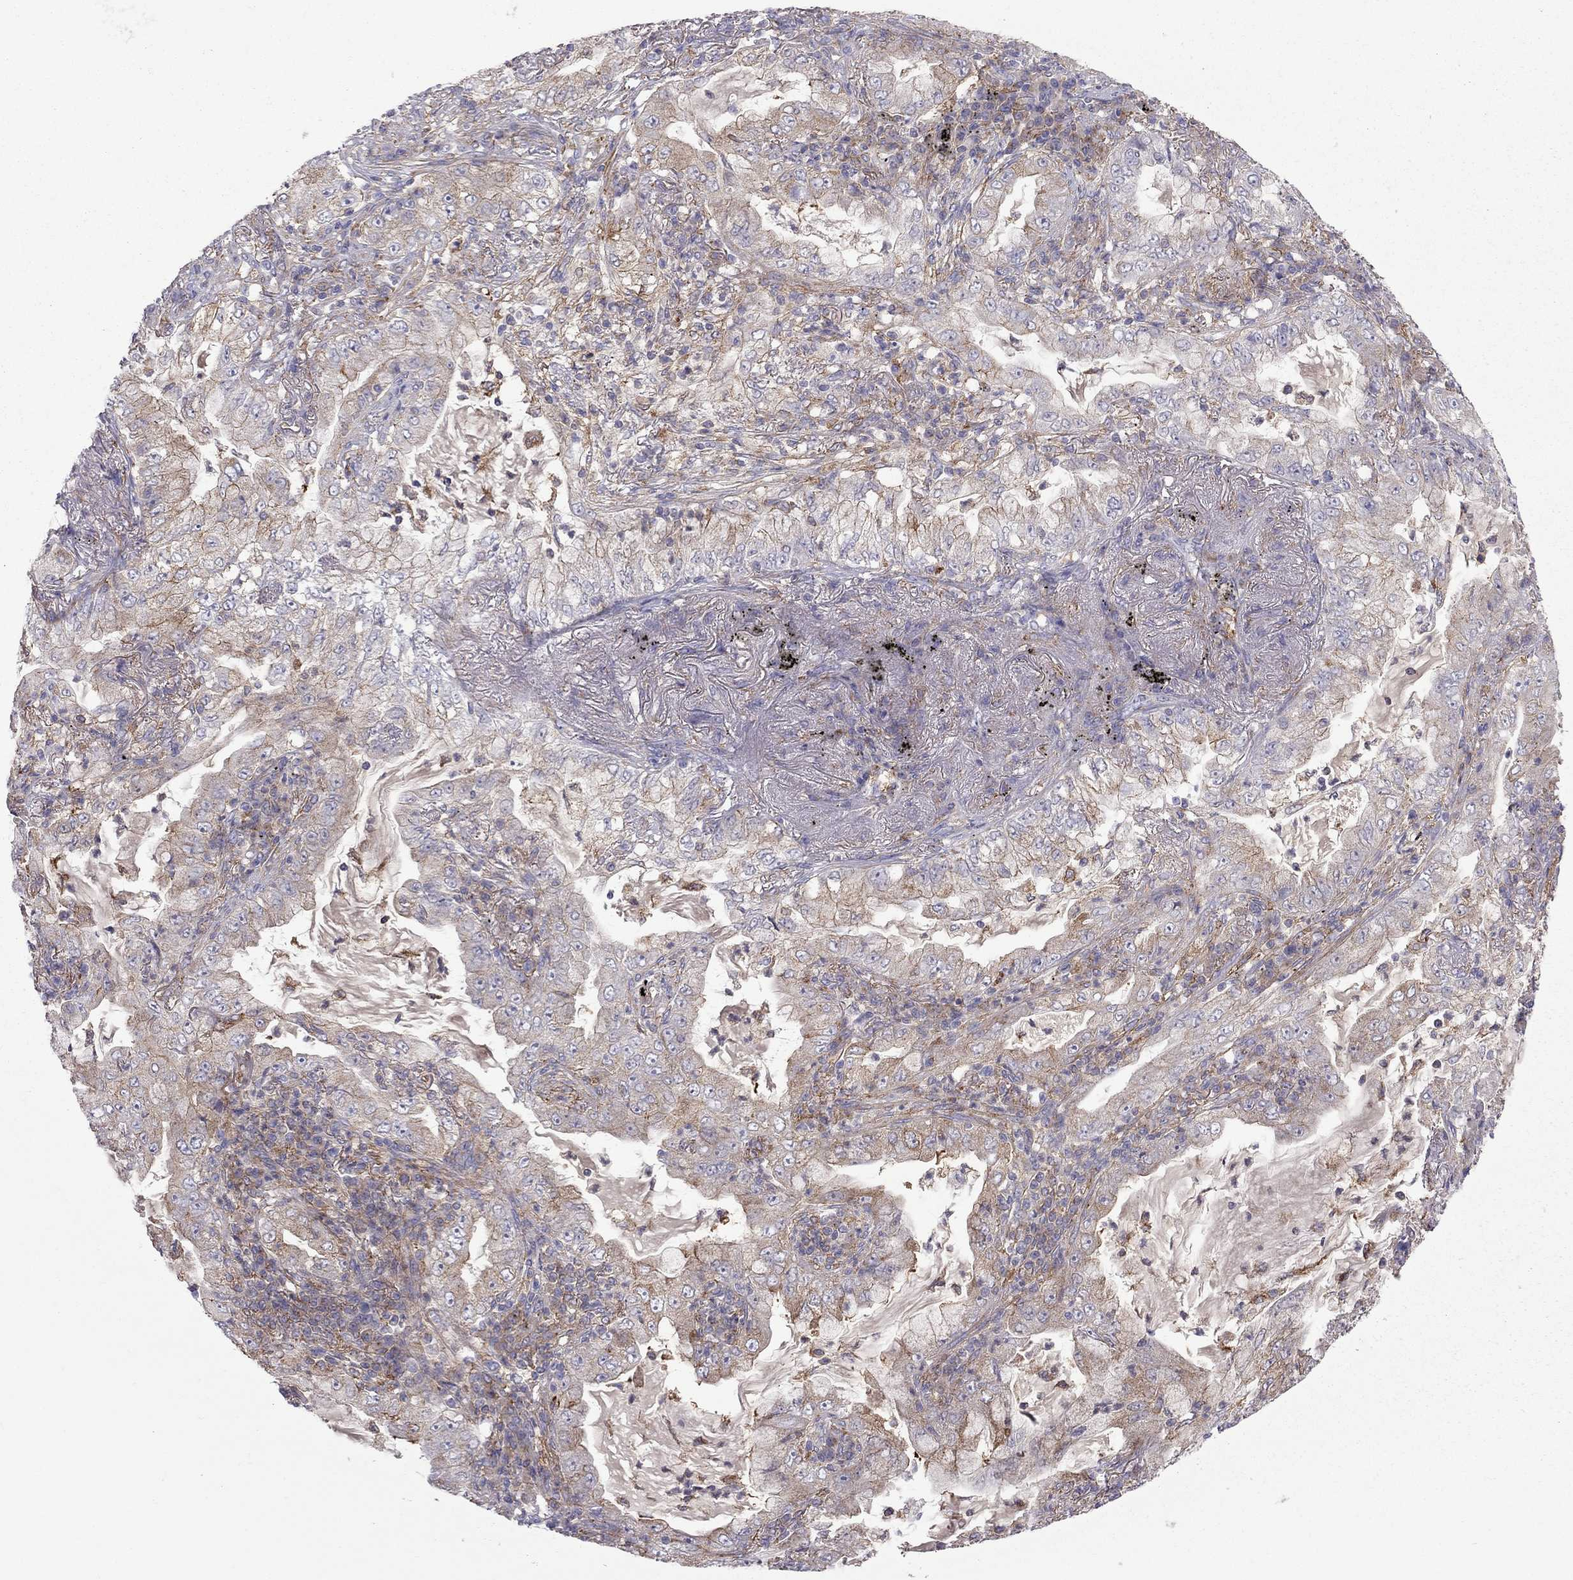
{"staining": {"intensity": "moderate", "quantity": ">75%", "location": "cytoplasmic/membranous"}, "tissue": "lung cancer", "cell_type": "Tumor cells", "image_type": "cancer", "snomed": [{"axis": "morphology", "description": "Adenocarcinoma, NOS"}, {"axis": "topography", "description": "Lung"}], "caption": "Immunohistochemical staining of lung cancer (adenocarcinoma) shows medium levels of moderate cytoplasmic/membranous protein positivity in about >75% of tumor cells.", "gene": "EIF4E3", "patient": {"sex": "female", "age": 73}}